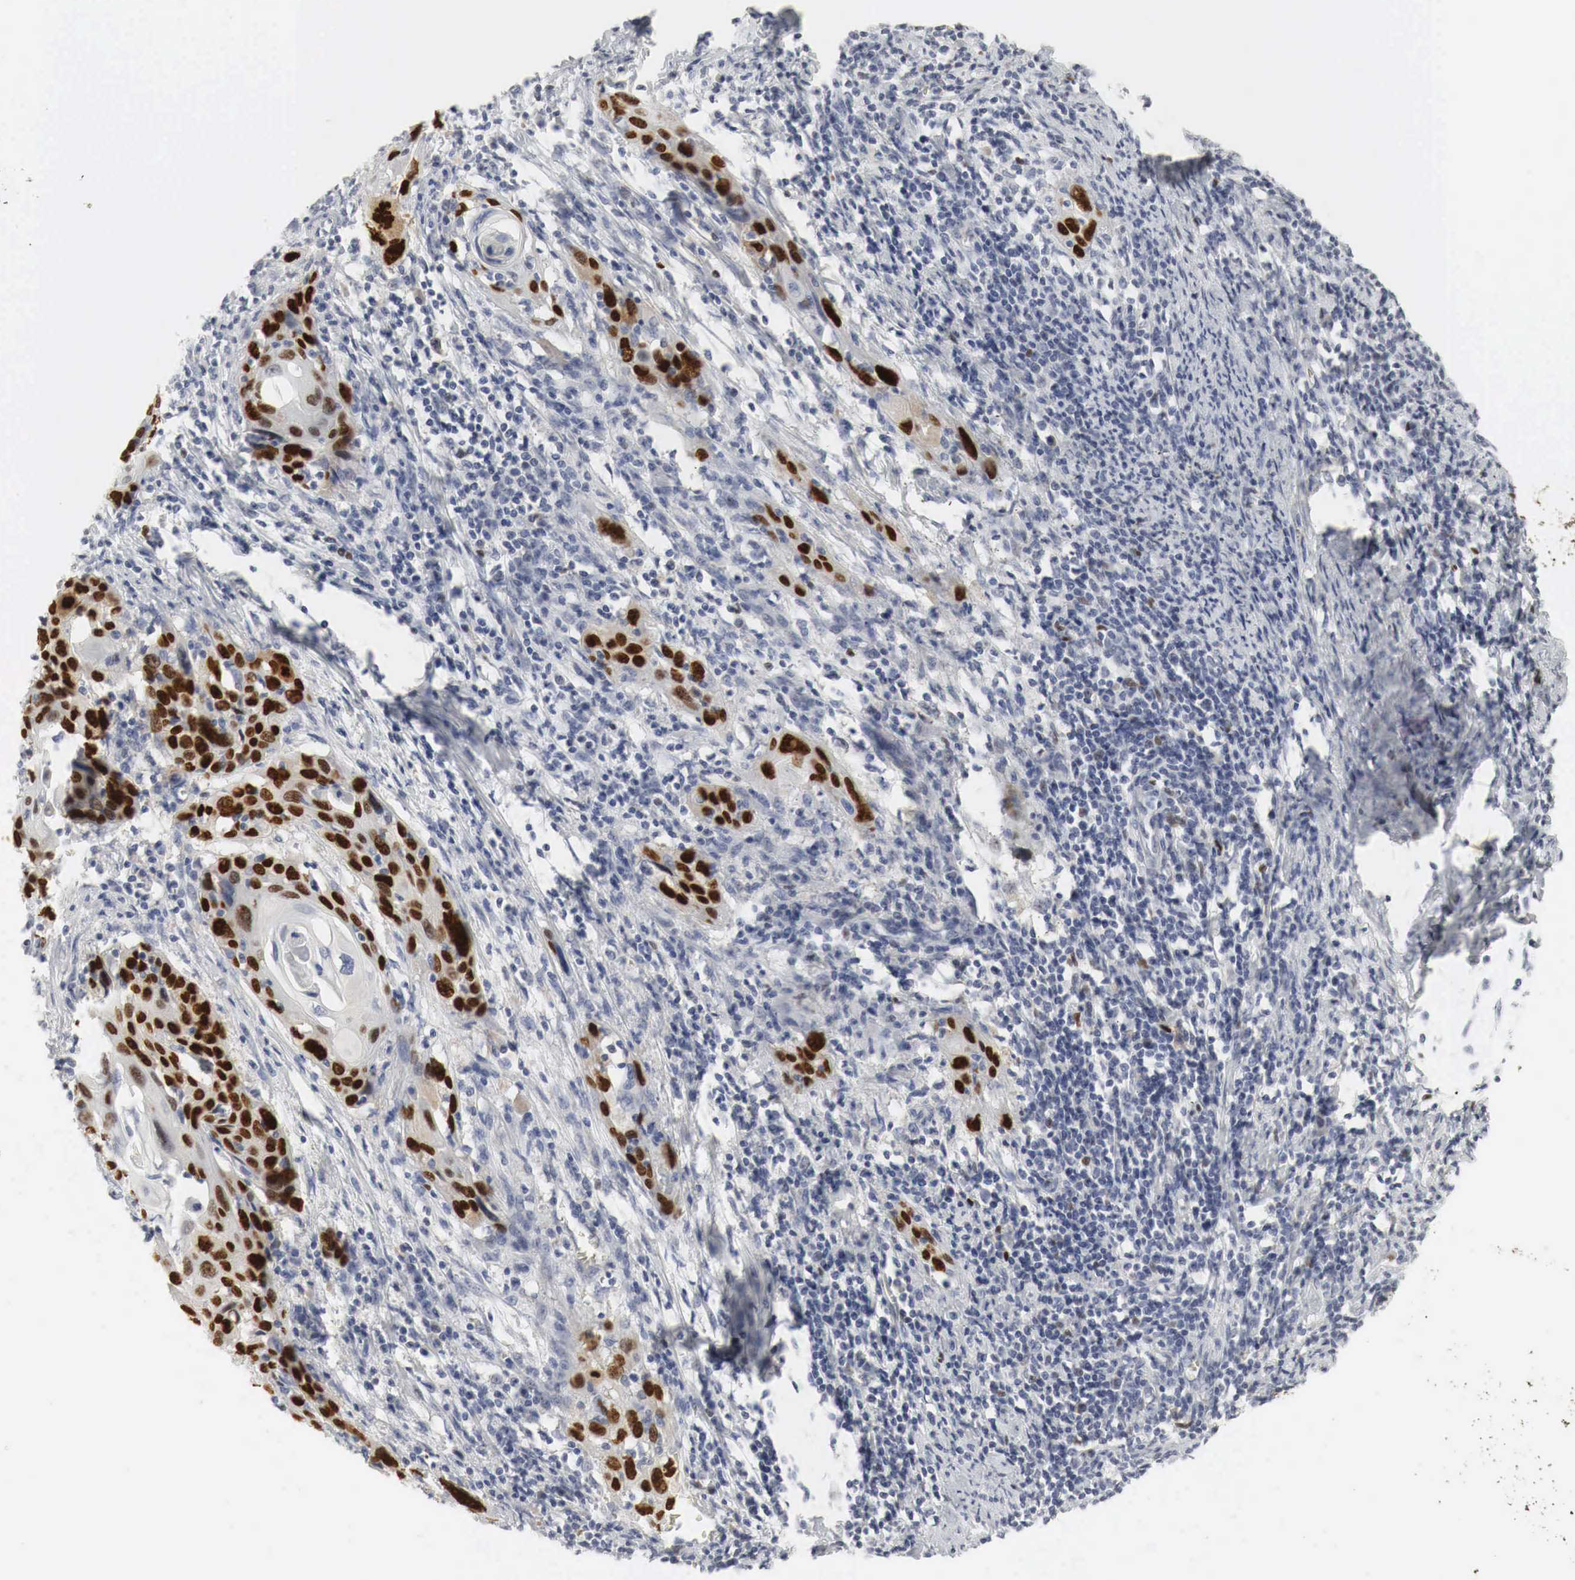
{"staining": {"intensity": "strong", "quantity": ">75%", "location": "nuclear"}, "tissue": "cervical cancer", "cell_type": "Tumor cells", "image_type": "cancer", "snomed": [{"axis": "morphology", "description": "Squamous cell carcinoma, NOS"}, {"axis": "topography", "description": "Cervix"}], "caption": "Immunohistochemistry (IHC) histopathology image of human cervical cancer stained for a protein (brown), which shows high levels of strong nuclear staining in about >75% of tumor cells.", "gene": "TP63", "patient": {"sex": "female", "age": 54}}